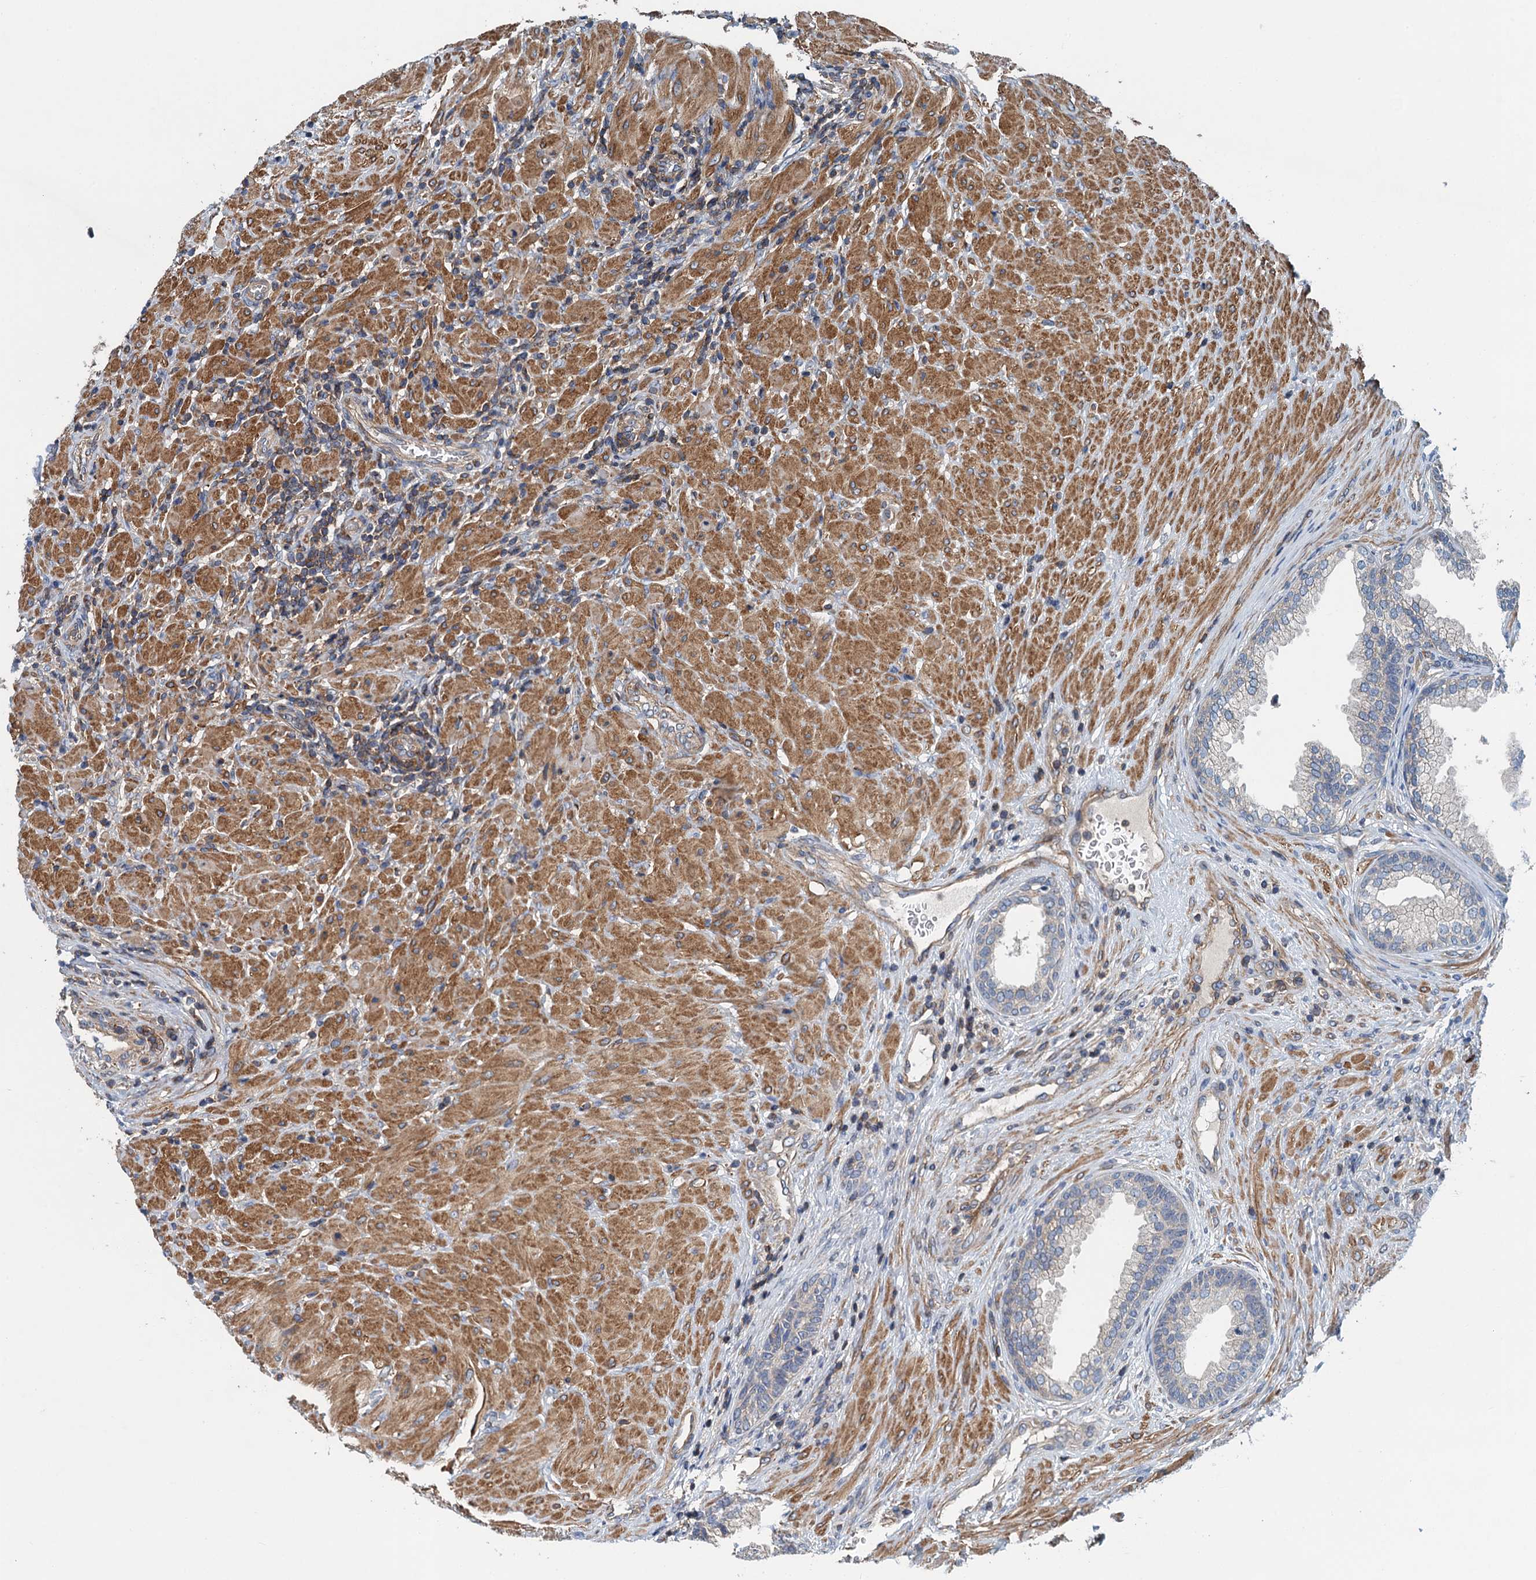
{"staining": {"intensity": "weak", "quantity": "25%-75%", "location": "cytoplasmic/membranous"}, "tissue": "prostate", "cell_type": "Glandular cells", "image_type": "normal", "snomed": [{"axis": "morphology", "description": "Normal tissue, NOS"}, {"axis": "topography", "description": "Prostate"}], "caption": "A low amount of weak cytoplasmic/membranous positivity is present in approximately 25%-75% of glandular cells in normal prostate. (DAB IHC, brown staining for protein, blue staining for nuclei).", "gene": "PPP1R14D", "patient": {"sex": "male", "age": 76}}